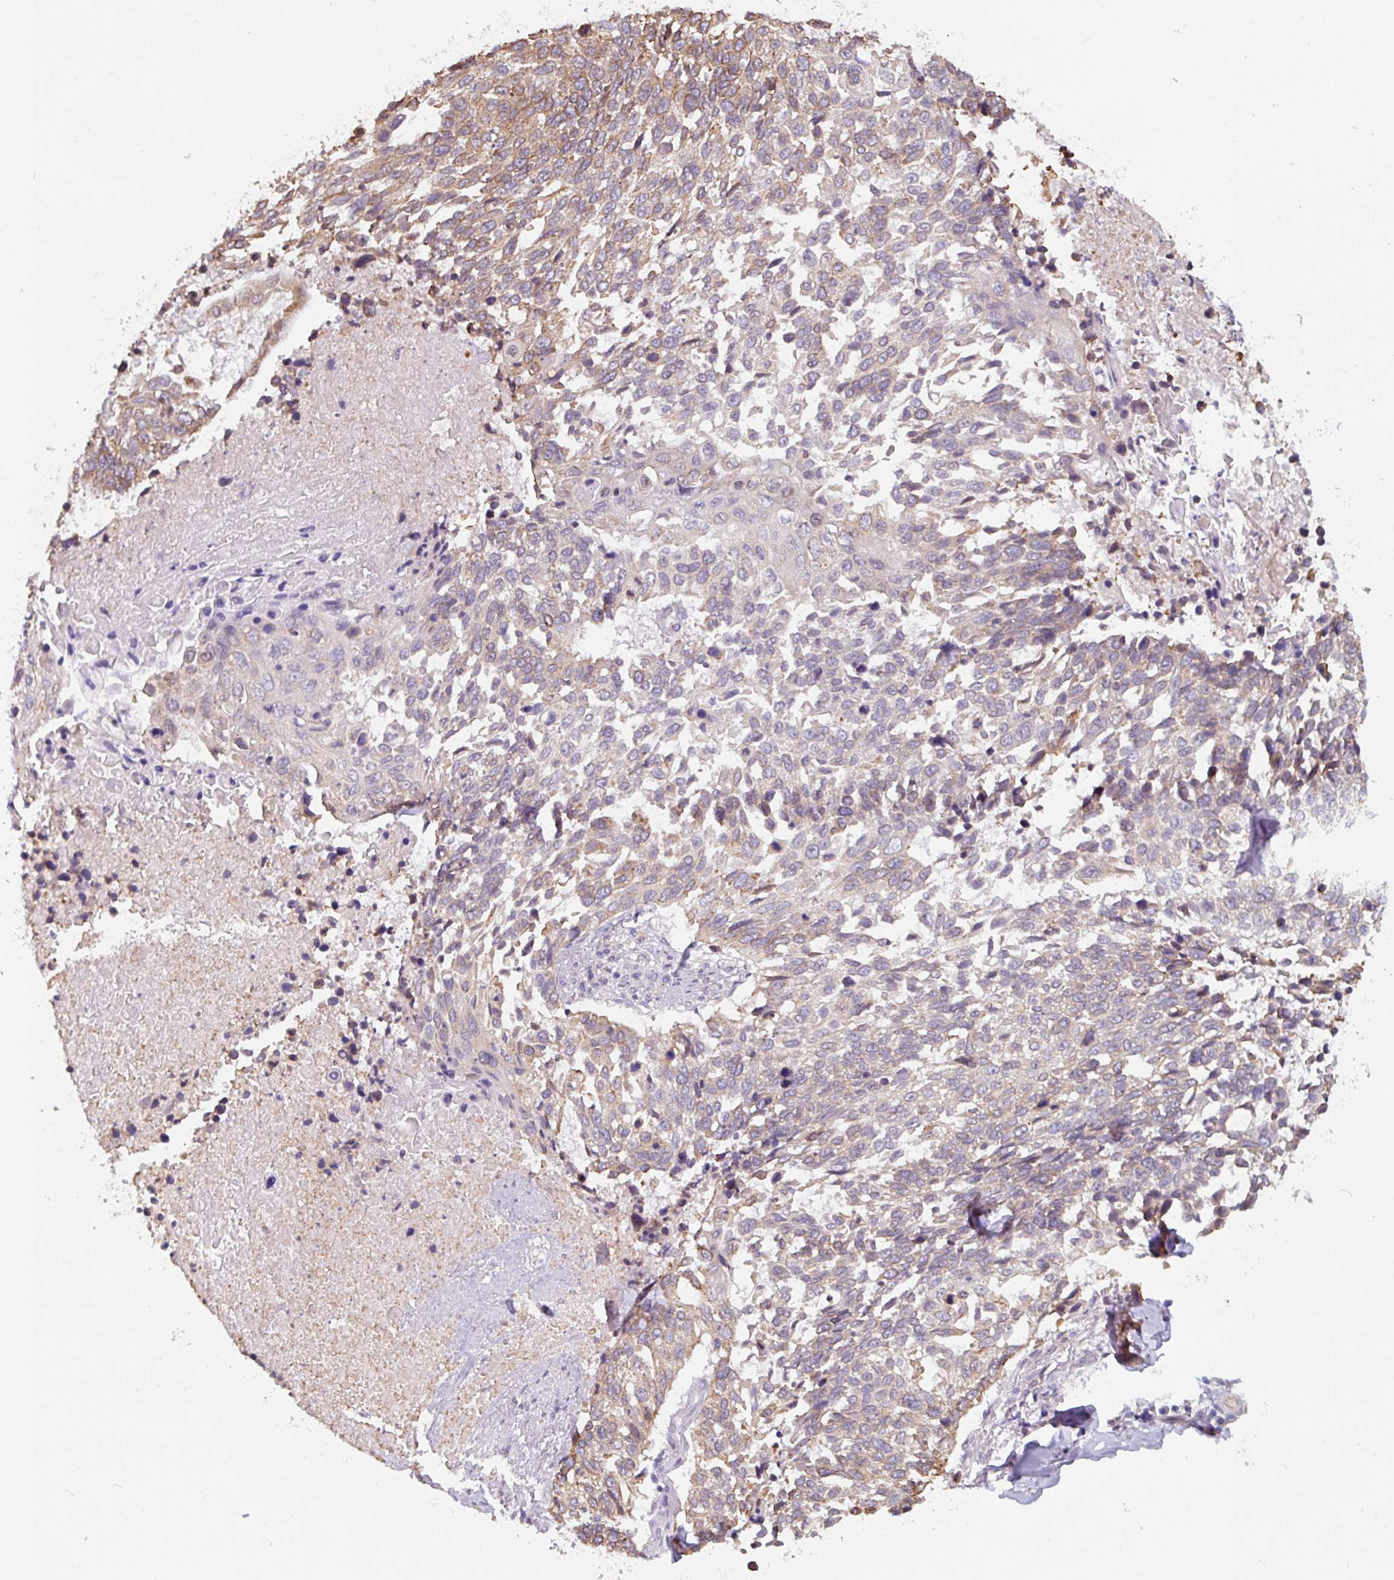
{"staining": {"intensity": "moderate", "quantity": "<25%", "location": "cytoplasmic/membranous"}, "tissue": "lung cancer", "cell_type": "Tumor cells", "image_type": "cancer", "snomed": [{"axis": "morphology", "description": "Squamous cell carcinoma, NOS"}, {"axis": "topography", "description": "Lung"}], "caption": "This is an image of IHC staining of lung cancer, which shows moderate positivity in the cytoplasmic/membranous of tumor cells.", "gene": "ASRGL1", "patient": {"sex": "male", "age": 62}}